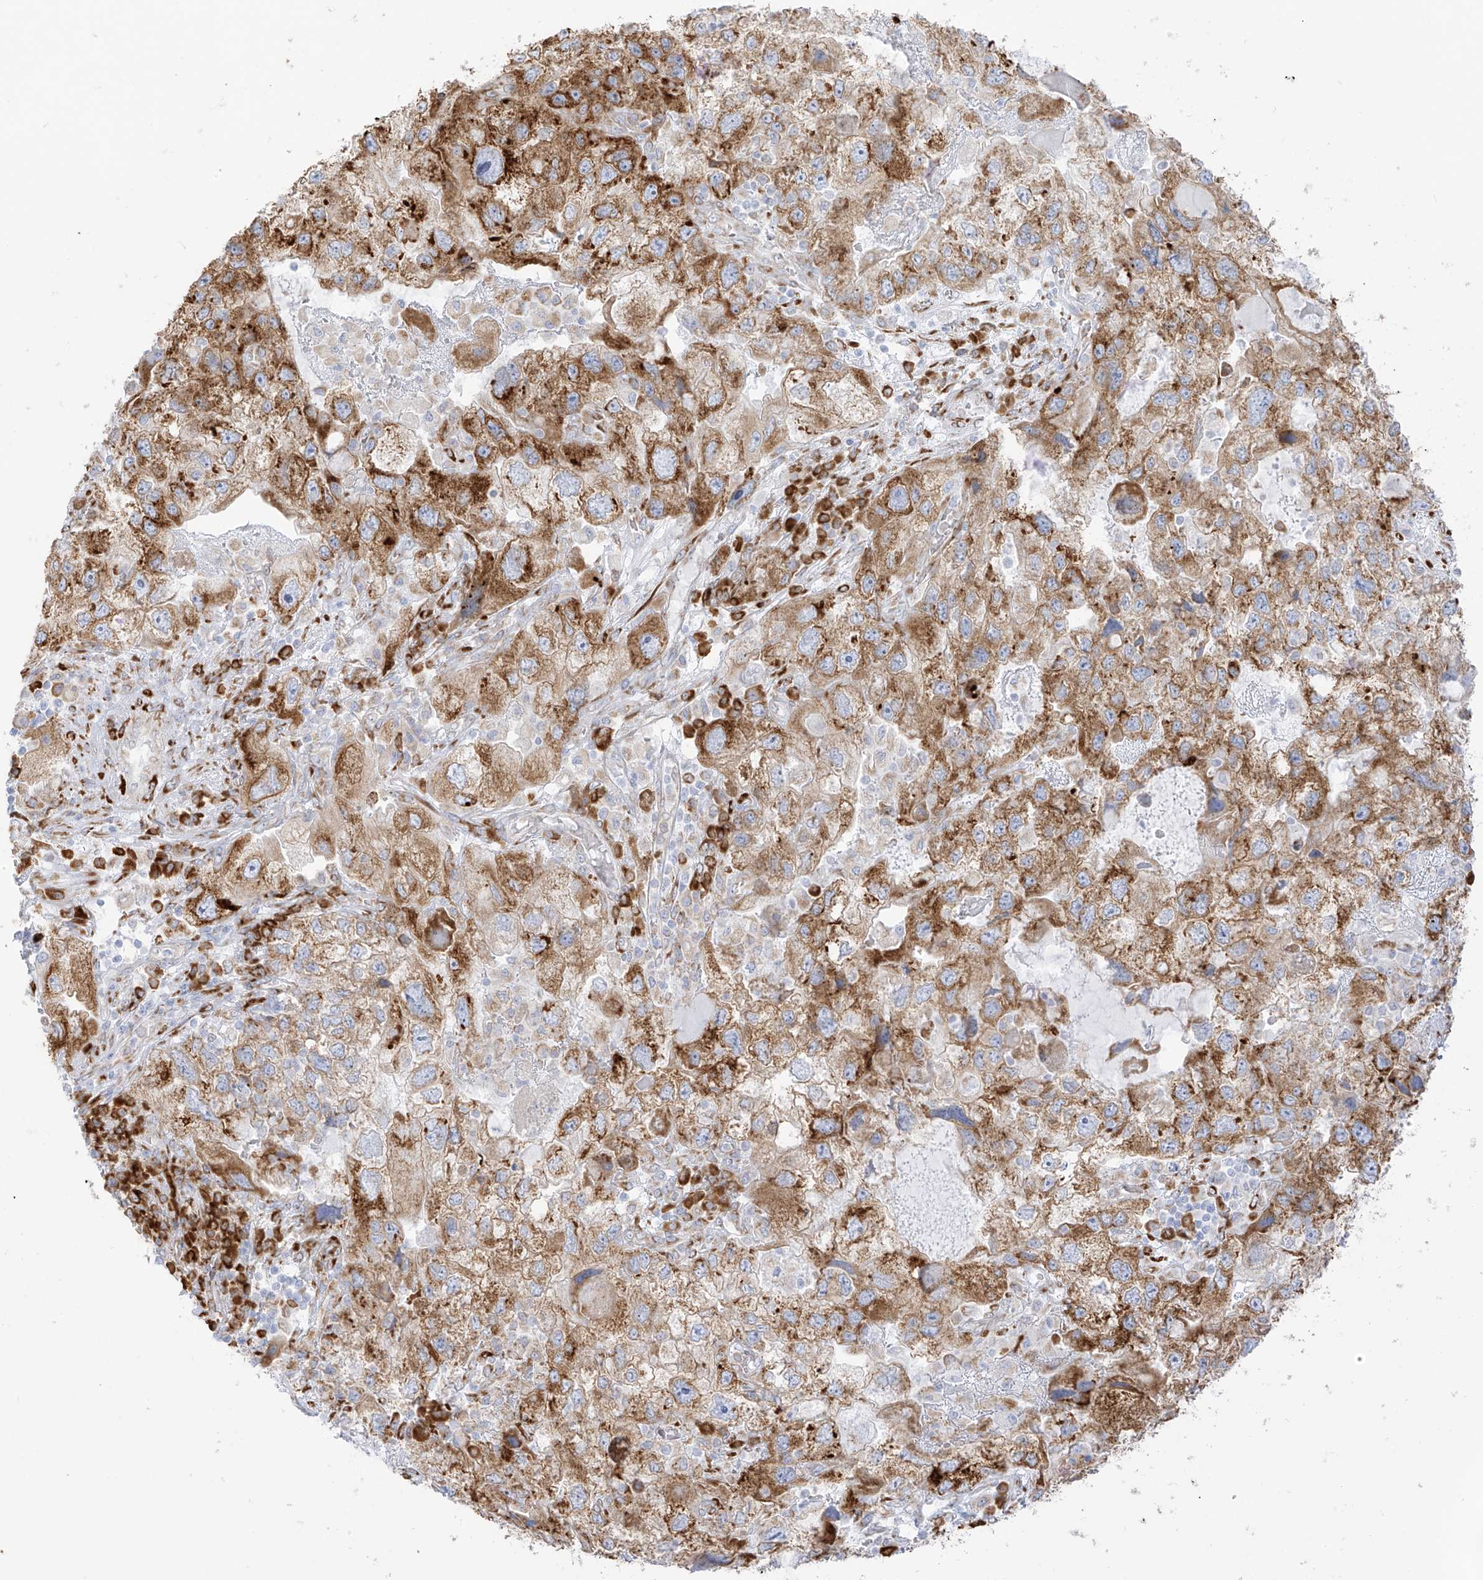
{"staining": {"intensity": "moderate", "quantity": ">75%", "location": "cytoplasmic/membranous"}, "tissue": "endometrial cancer", "cell_type": "Tumor cells", "image_type": "cancer", "snomed": [{"axis": "morphology", "description": "Adenocarcinoma, NOS"}, {"axis": "topography", "description": "Endometrium"}], "caption": "A medium amount of moderate cytoplasmic/membranous staining is appreciated in approximately >75% of tumor cells in adenocarcinoma (endometrial) tissue.", "gene": "LRRC59", "patient": {"sex": "female", "age": 49}}